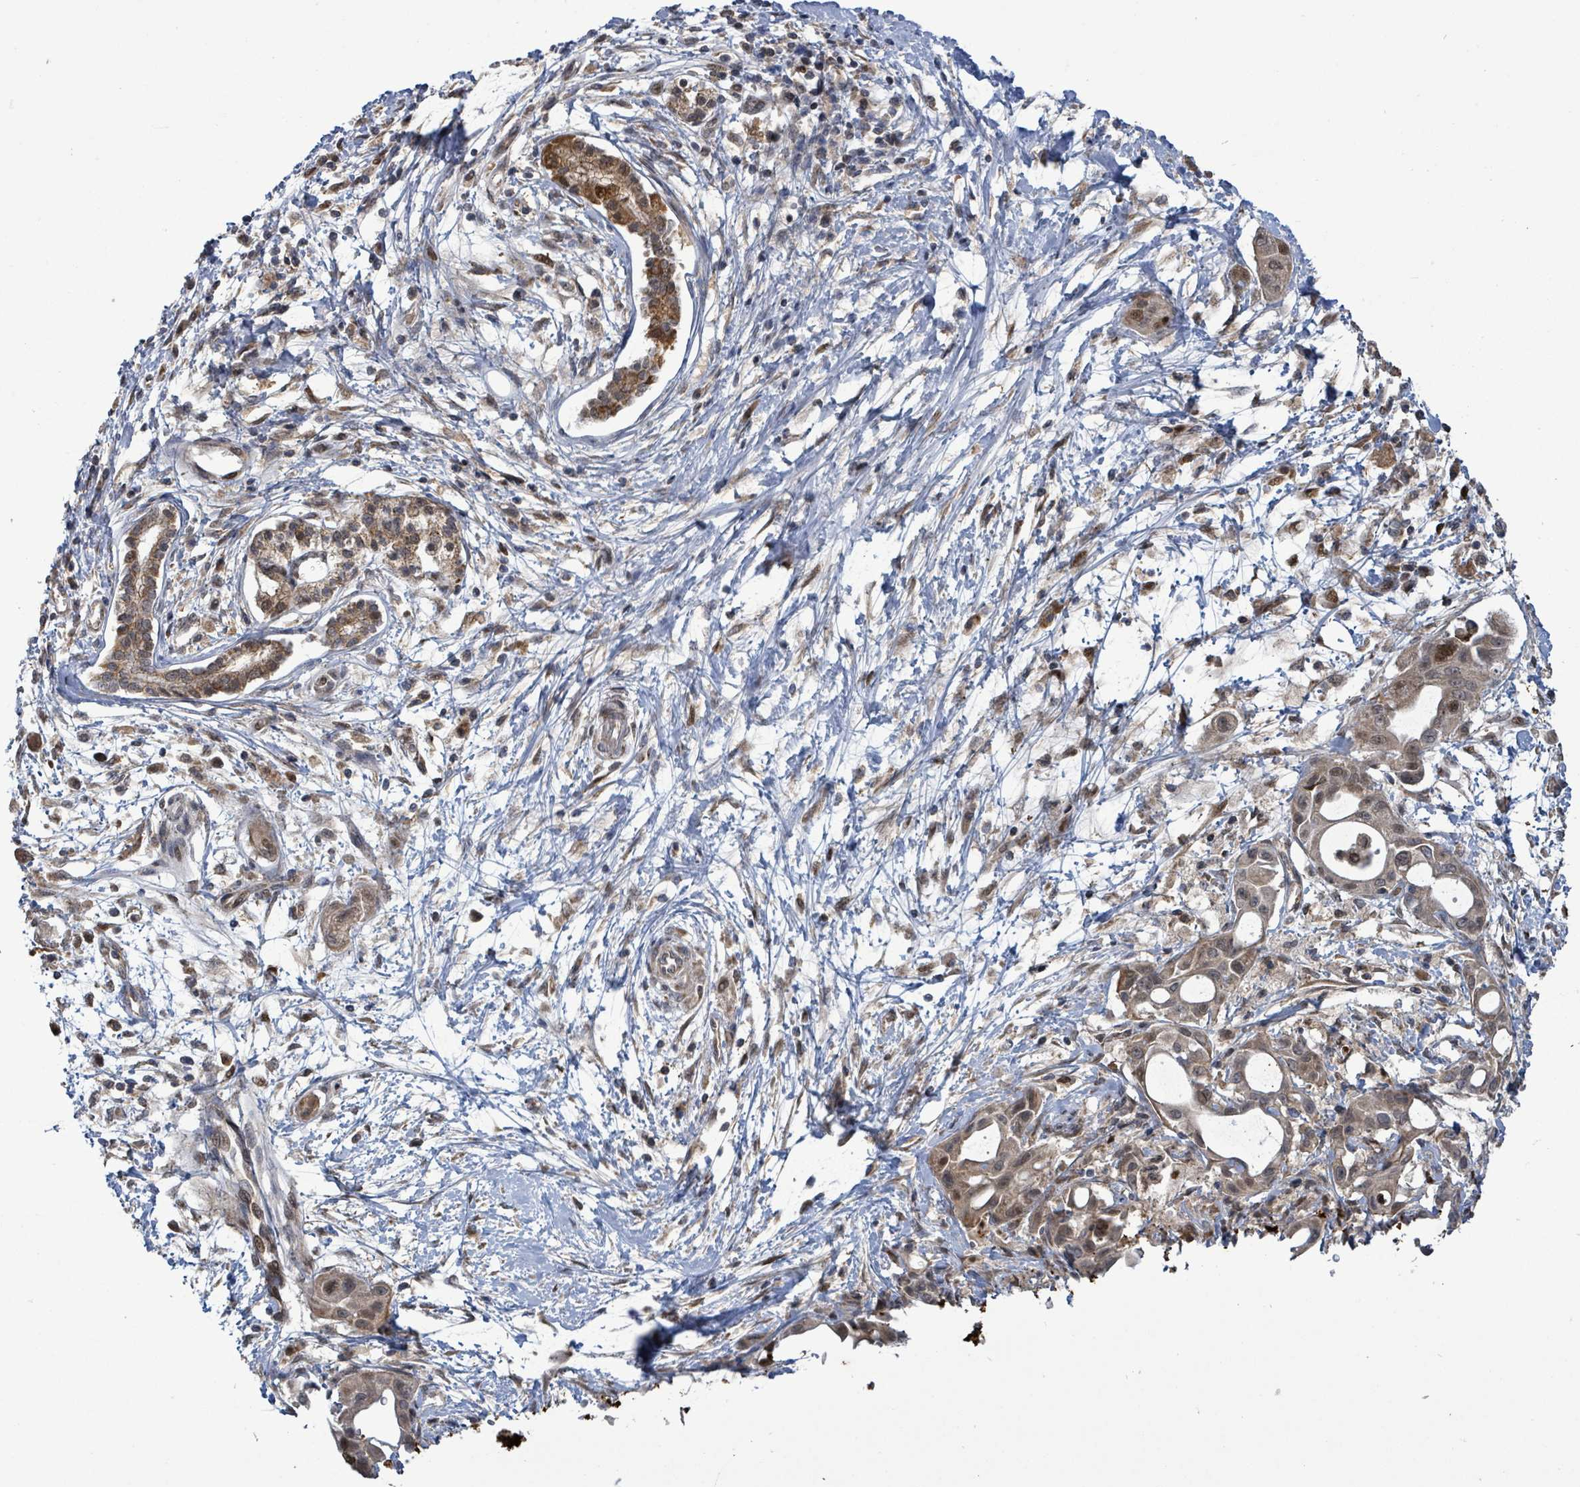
{"staining": {"intensity": "moderate", "quantity": "25%-75%", "location": "cytoplasmic/membranous,nuclear"}, "tissue": "pancreatic cancer", "cell_type": "Tumor cells", "image_type": "cancer", "snomed": [{"axis": "morphology", "description": "Adenocarcinoma, NOS"}, {"axis": "topography", "description": "Pancreas"}], "caption": "Protein expression analysis of pancreatic cancer (adenocarcinoma) displays moderate cytoplasmic/membranous and nuclear expression in approximately 25%-75% of tumor cells.", "gene": "COQ6", "patient": {"sex": "male", "age": 68}}